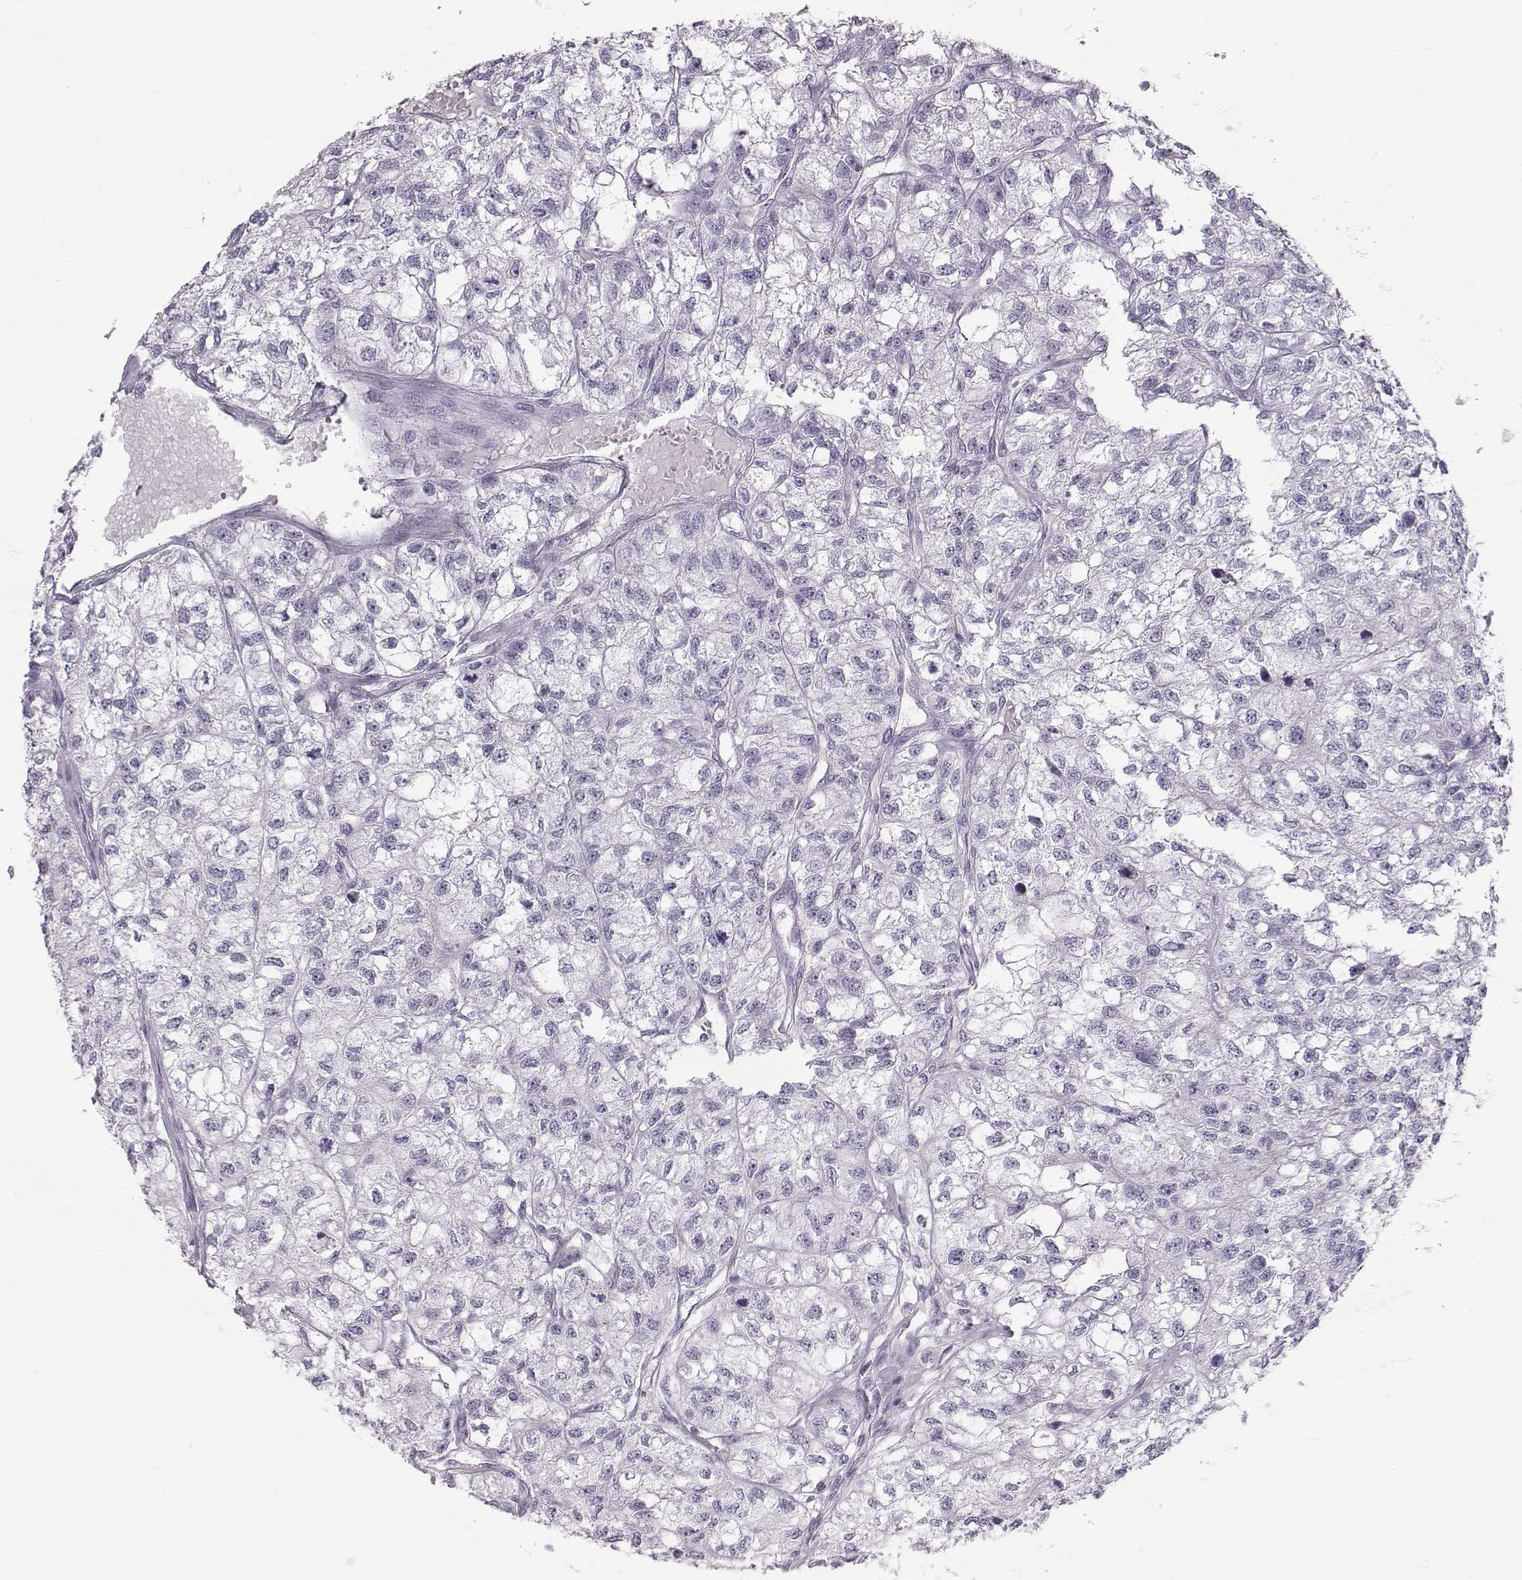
{"staining": {"intensity": "negative", "quantity": "none", "location": "none"}, "tissue": "renal cancer", "cell_type": "Tumor cells", "image_type": "cancer", "snomed": [{"axis": "morphology", "description": "Adenocarcinoma, NOS"}, {"axis": "topography", "description": "Kidney"}], "caption": "IHC image of neoplastic tissue: renal cancer stained with DAB reveals no significant protein staining in tumor cells.", "gene": "CASR", "patient": {"sex": "male", "age": 56}}